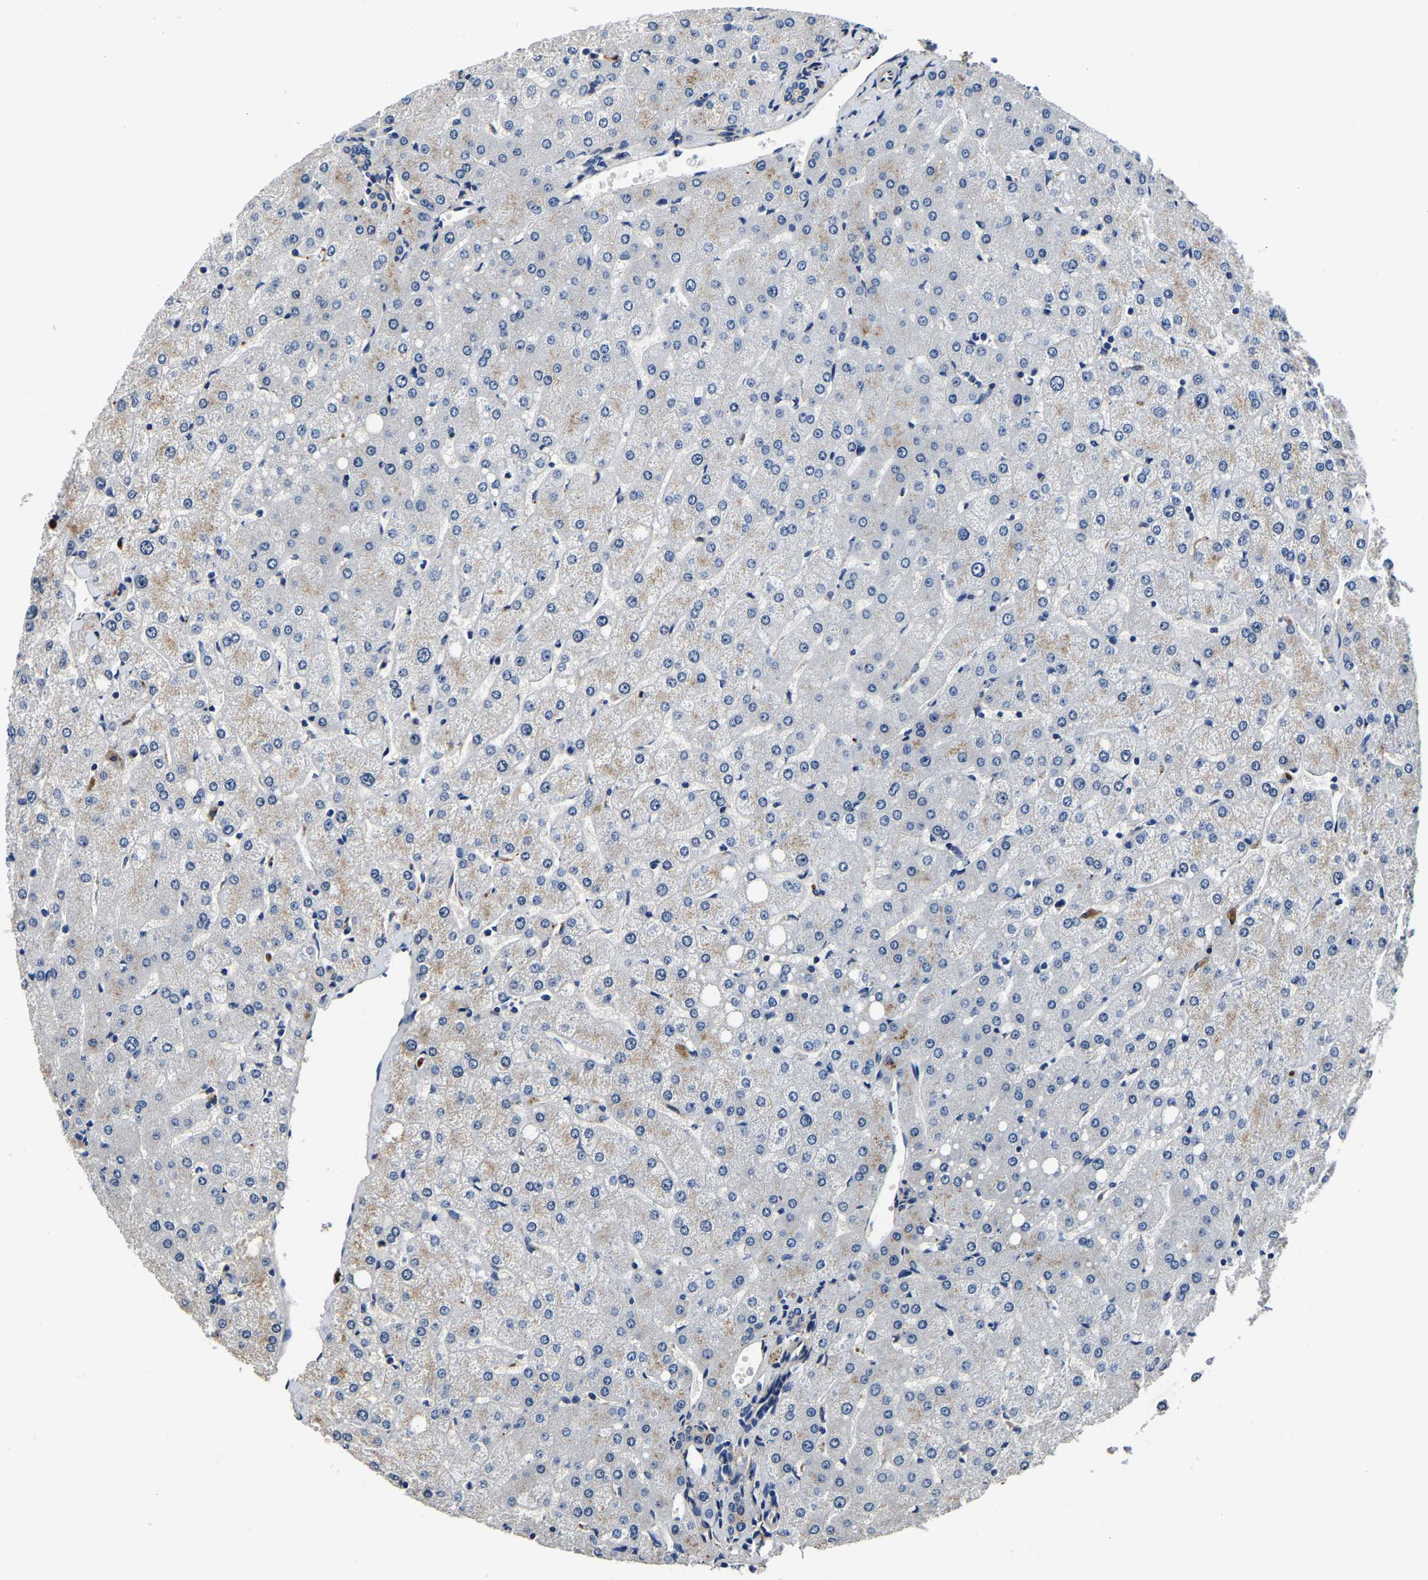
{"staining": {"intensity": "negative", "quantity": "none", "location": "none"}, "tissue": "liver", "cell_type": "Cholangiocytes", "image_type": "normal", "snomed": [{"axis": "morphology", "description": "Normal tissue, NOS"}, {"axis": "topography", "description": "Liver"}], "caption": "Cholangiocytes show no significant staining in unremarkable liver. The staining is performed using DAB (3,3'-diaminobenzidine) brown chromogen with nuclei counter-stained in using hematoxylin.", "gene": "SH3GLB1", "patient": {"sex": "female", "age": 54}}